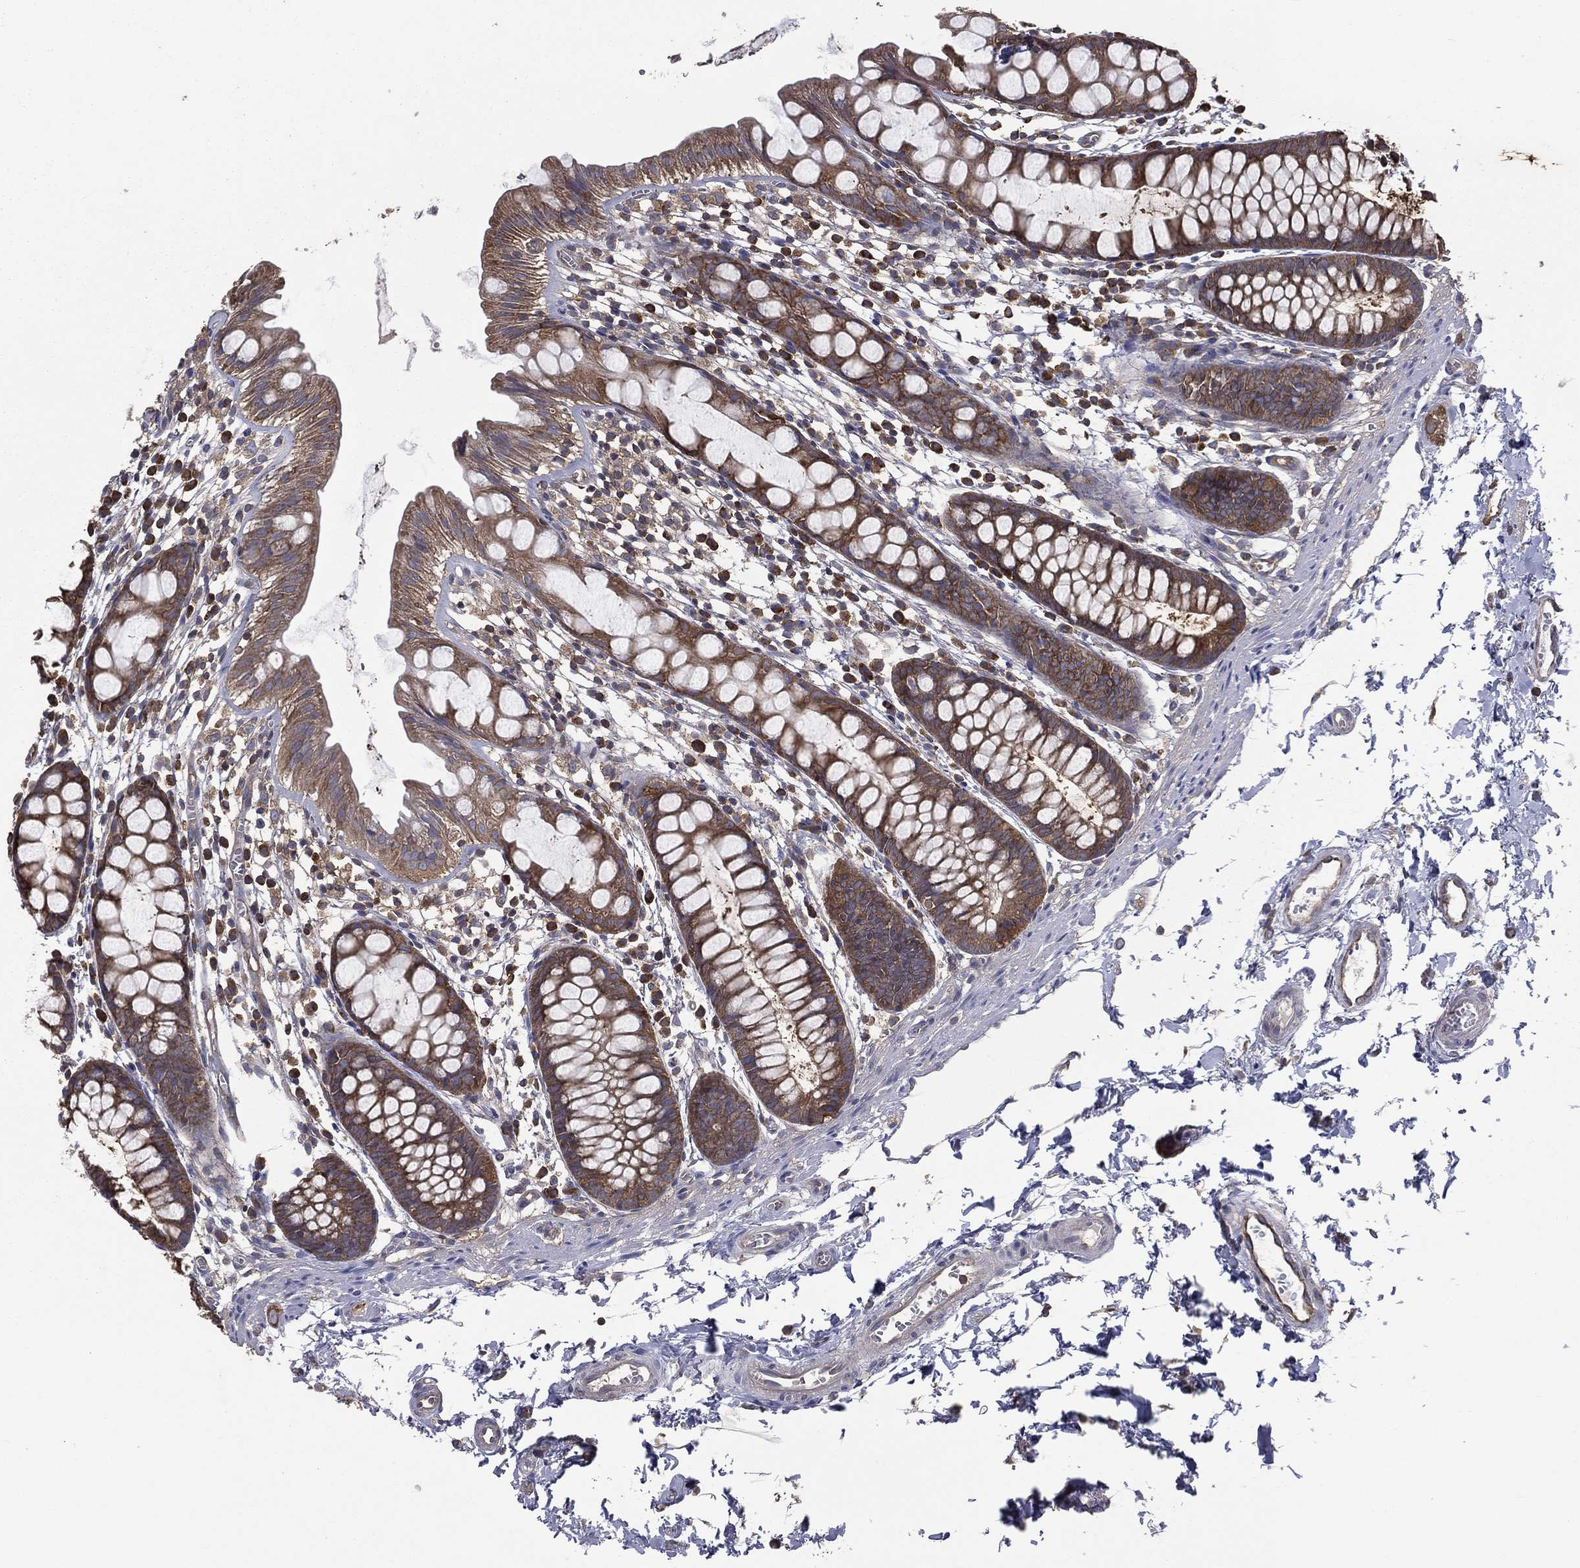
{"staining": {"intensity": "moderate", "quantity": ">75%", "location": "cytoplasmic/membranous"}, "tissue": "rectum", "cell_type": "Glandular cells", "image_type": "normal", "snomed": [{"axis": "morphology", "description": "Normal tissue, NOS"}, {"axis": "topography", "description": "Rectum"}], "caption": "Moderate cytoplasmic/membranous protein staining is appreciated in approximately >75% of glandular cells in rectum.", "gene": "SARS1", "patient": {"sex": "male", "age": 57}}